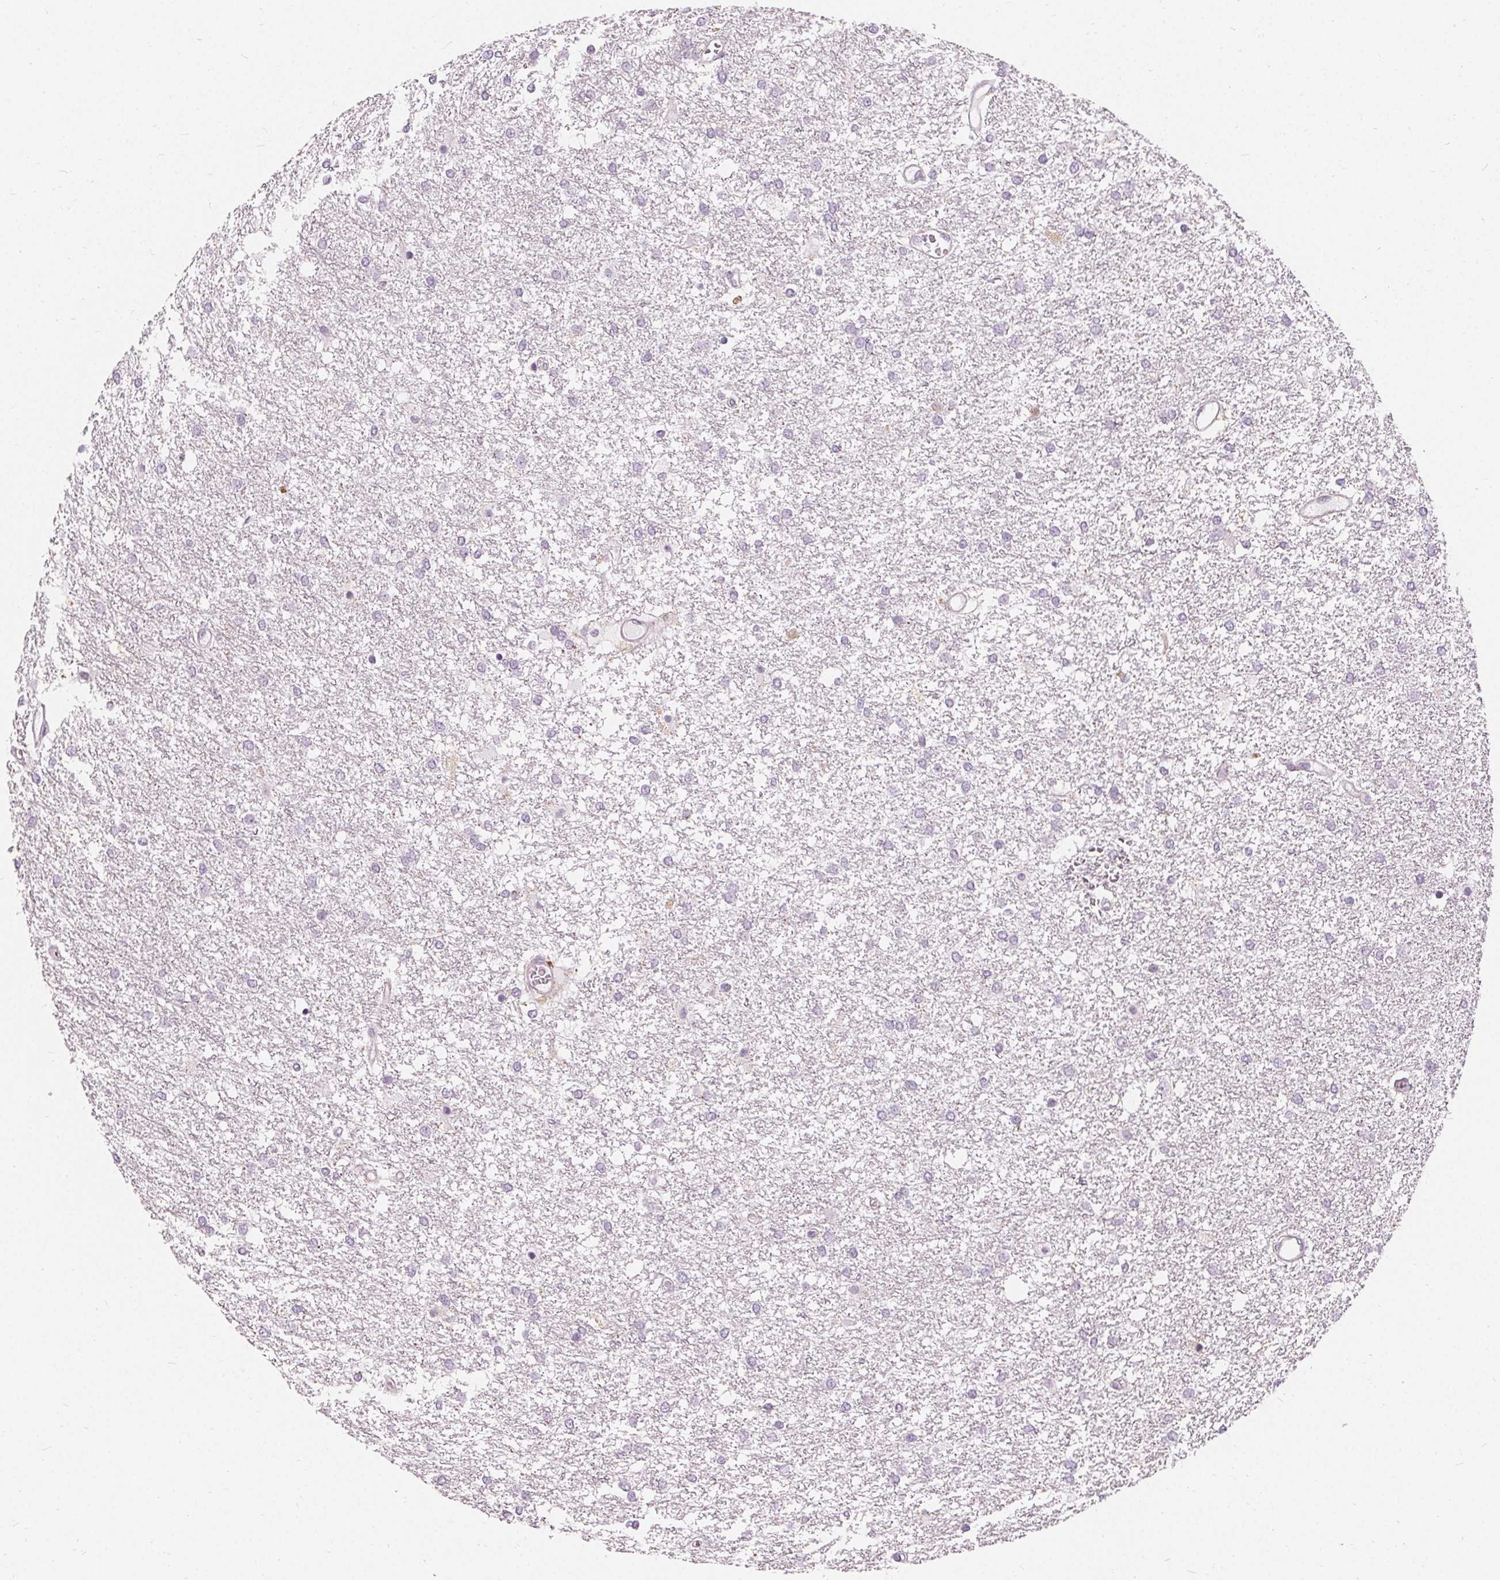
{"staining": {"intensity": "negative", "quantity": "none", "location": "none"}, "tissue": "glioma", "cell_type": "Tumor cells", "image_type": "cancer", "snomed": [{"axis": "morphology", "description": "Glioma, malignant, High grade"}, {"axis": "topography", "description": "Brain"}], "caption": "Tumor cells show no significant expression in glioma. (Stains: DAB (3,3'-diaminobenzidine) immunohistochemistry (IHC) with hematoxylin counter stain, Microscopy: brightfield microscopy at high magnification).", "gene": "HOPX", "patient": {"sex": "female", "age": 61}}